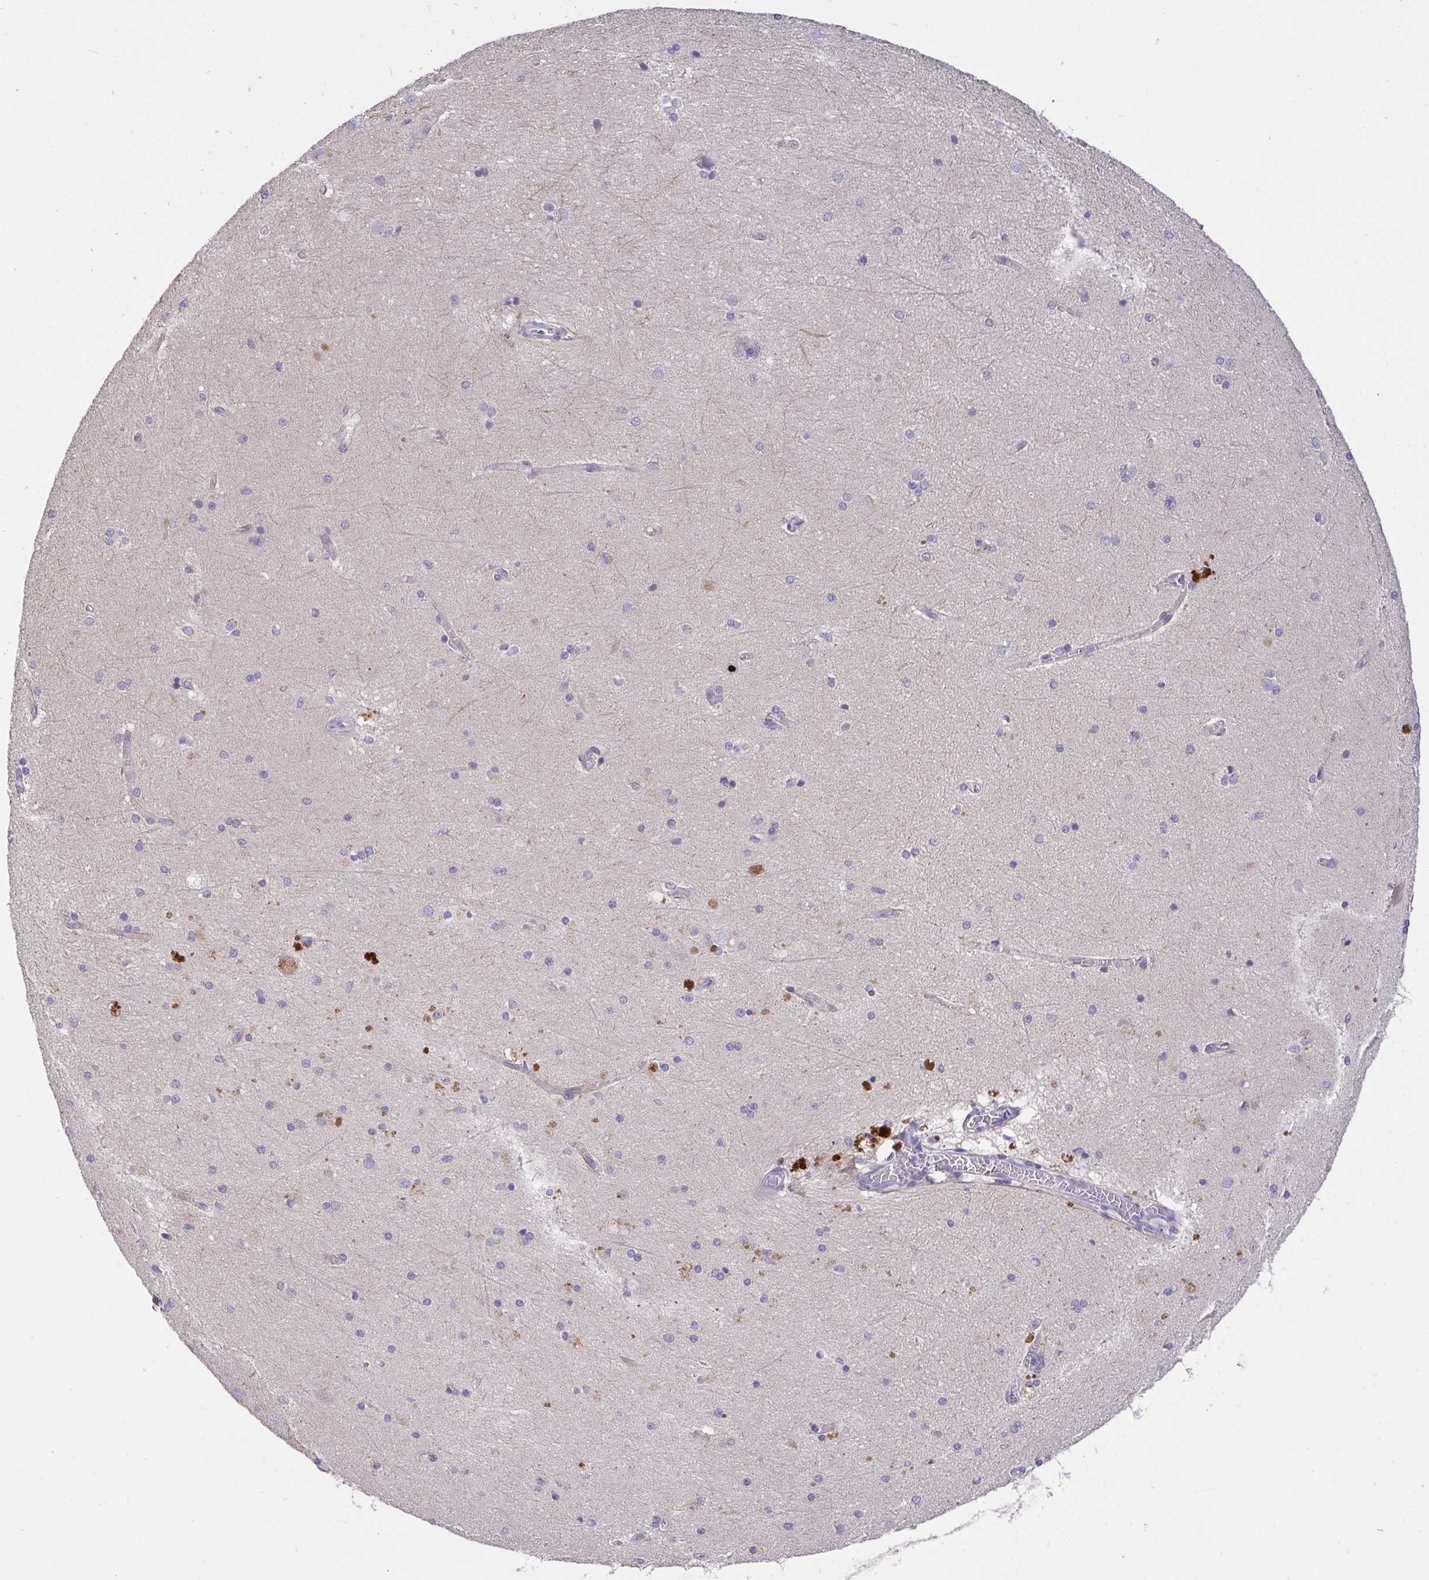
{"staining": {"intensity": "negative", "quantity": "none", "location": "none"}, "tissue": "hippocampus", "cell_type": "Glial cells", "image_type": "normal", "snomed": [{"axis": "morphology", "description": "Normal tissue, NOS"}, {"axis": "topography", "description": "Cerebral cortex"}, {"axis": "topography", "description": "Hippocampus"}], "caption": "The immunohistochemistry (IHC) histopathology image has no significant staining in glial cells of hippocampus.", "gene": "C19orf54", "patient": {"sex": "female", "age": 19}}